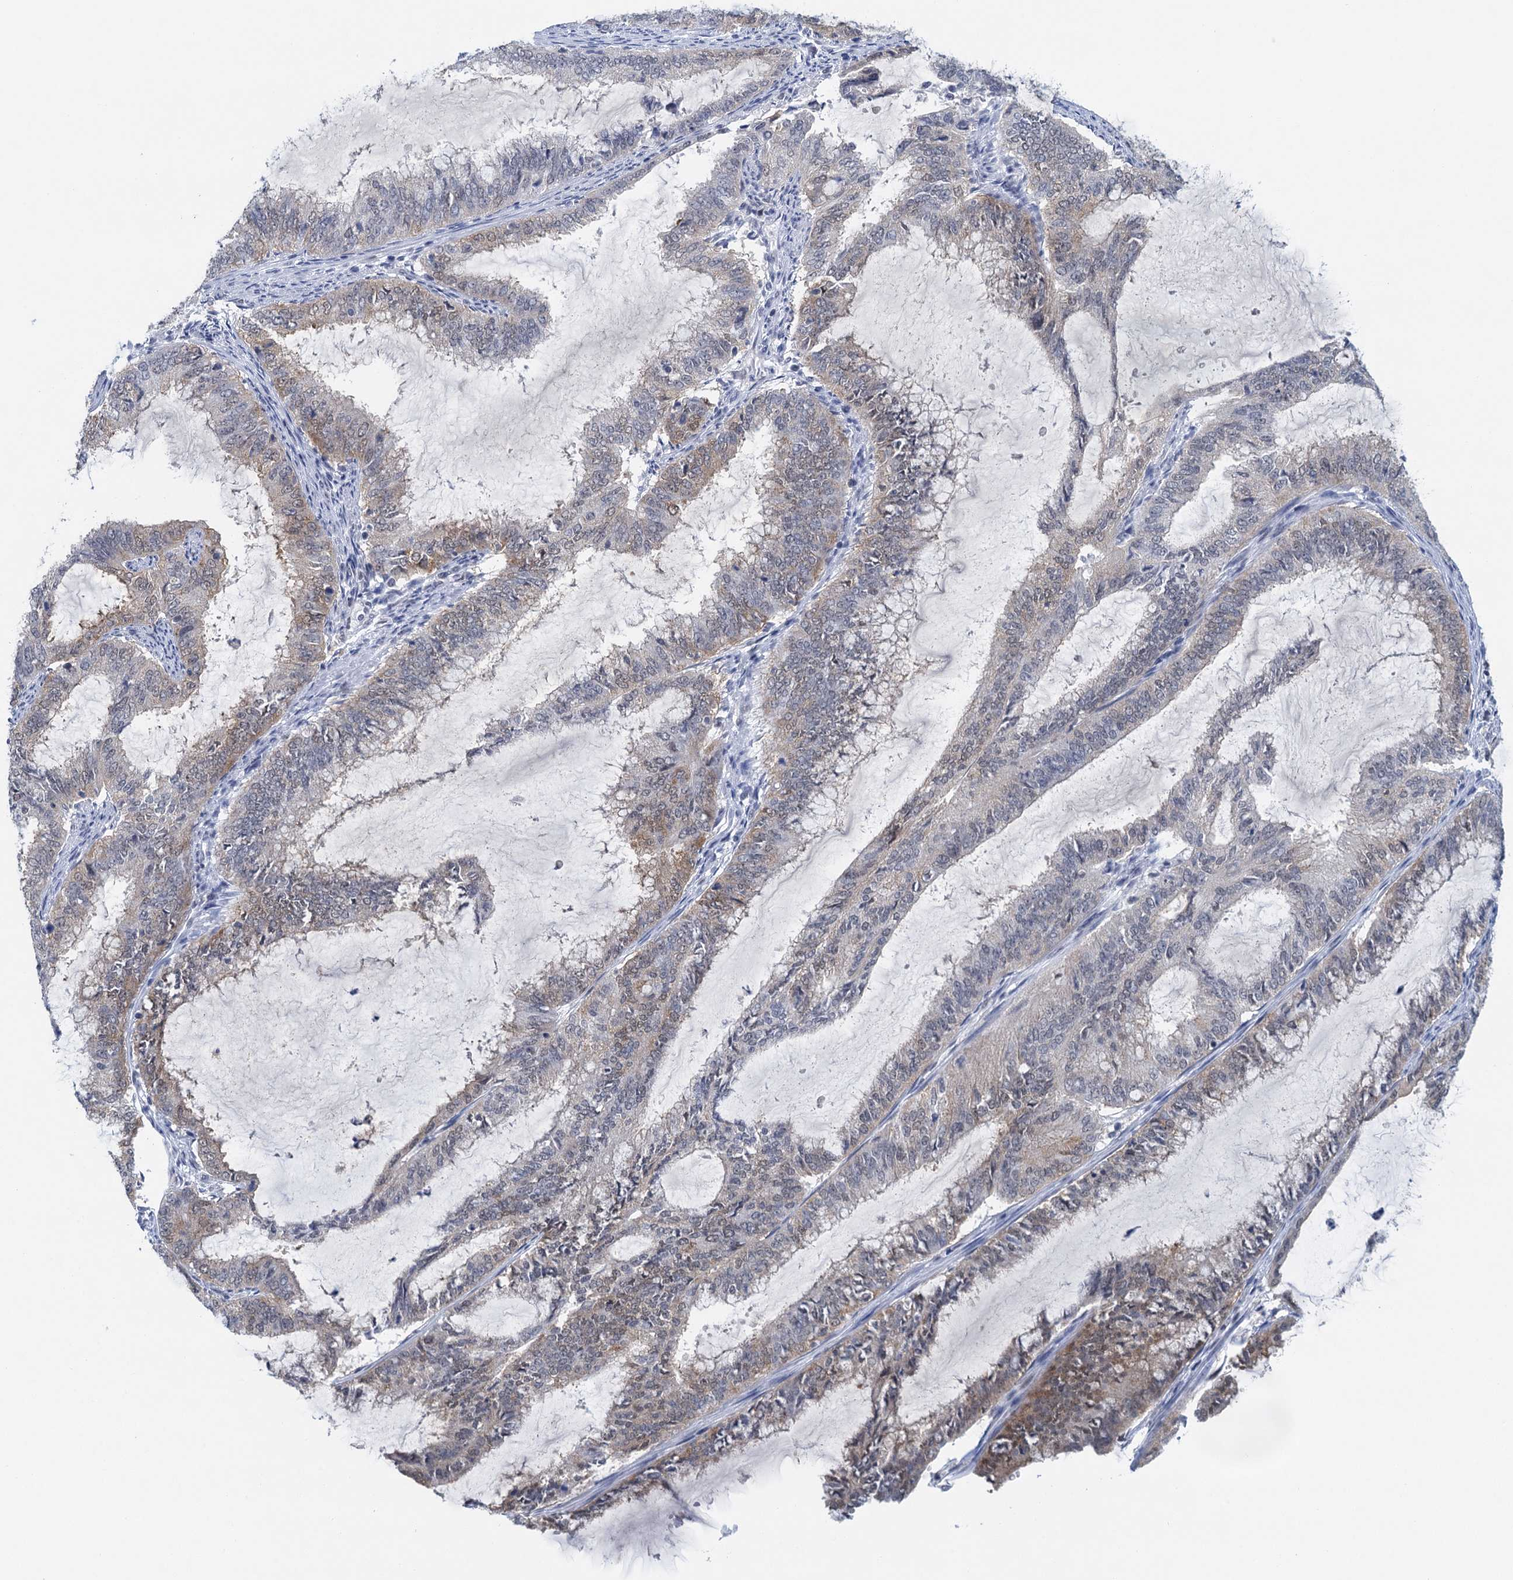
{"staining": {"intensity": "weak", "quantity": "25%-75%", "location": "cytoplasmic/membranous"}, "tissue": "endometrial cancer", "cell_type": "Tumor cells", "image_type": "cancer", "snomed": [{"axis": "morphology", "description": "Adenocarcinoma, NOS"}, {"axis": "topography", "description": "Endometrium"}], "caption": "Immunohistochemical staining of endometrial cancer (adenocarcinoma) reveals low levels of weak cytoplasmic/membranous expression in approximately 25%-75% of tumor cells.", "gene": "EPS8L1", "patient": {"sex": "female", "age": 51}}